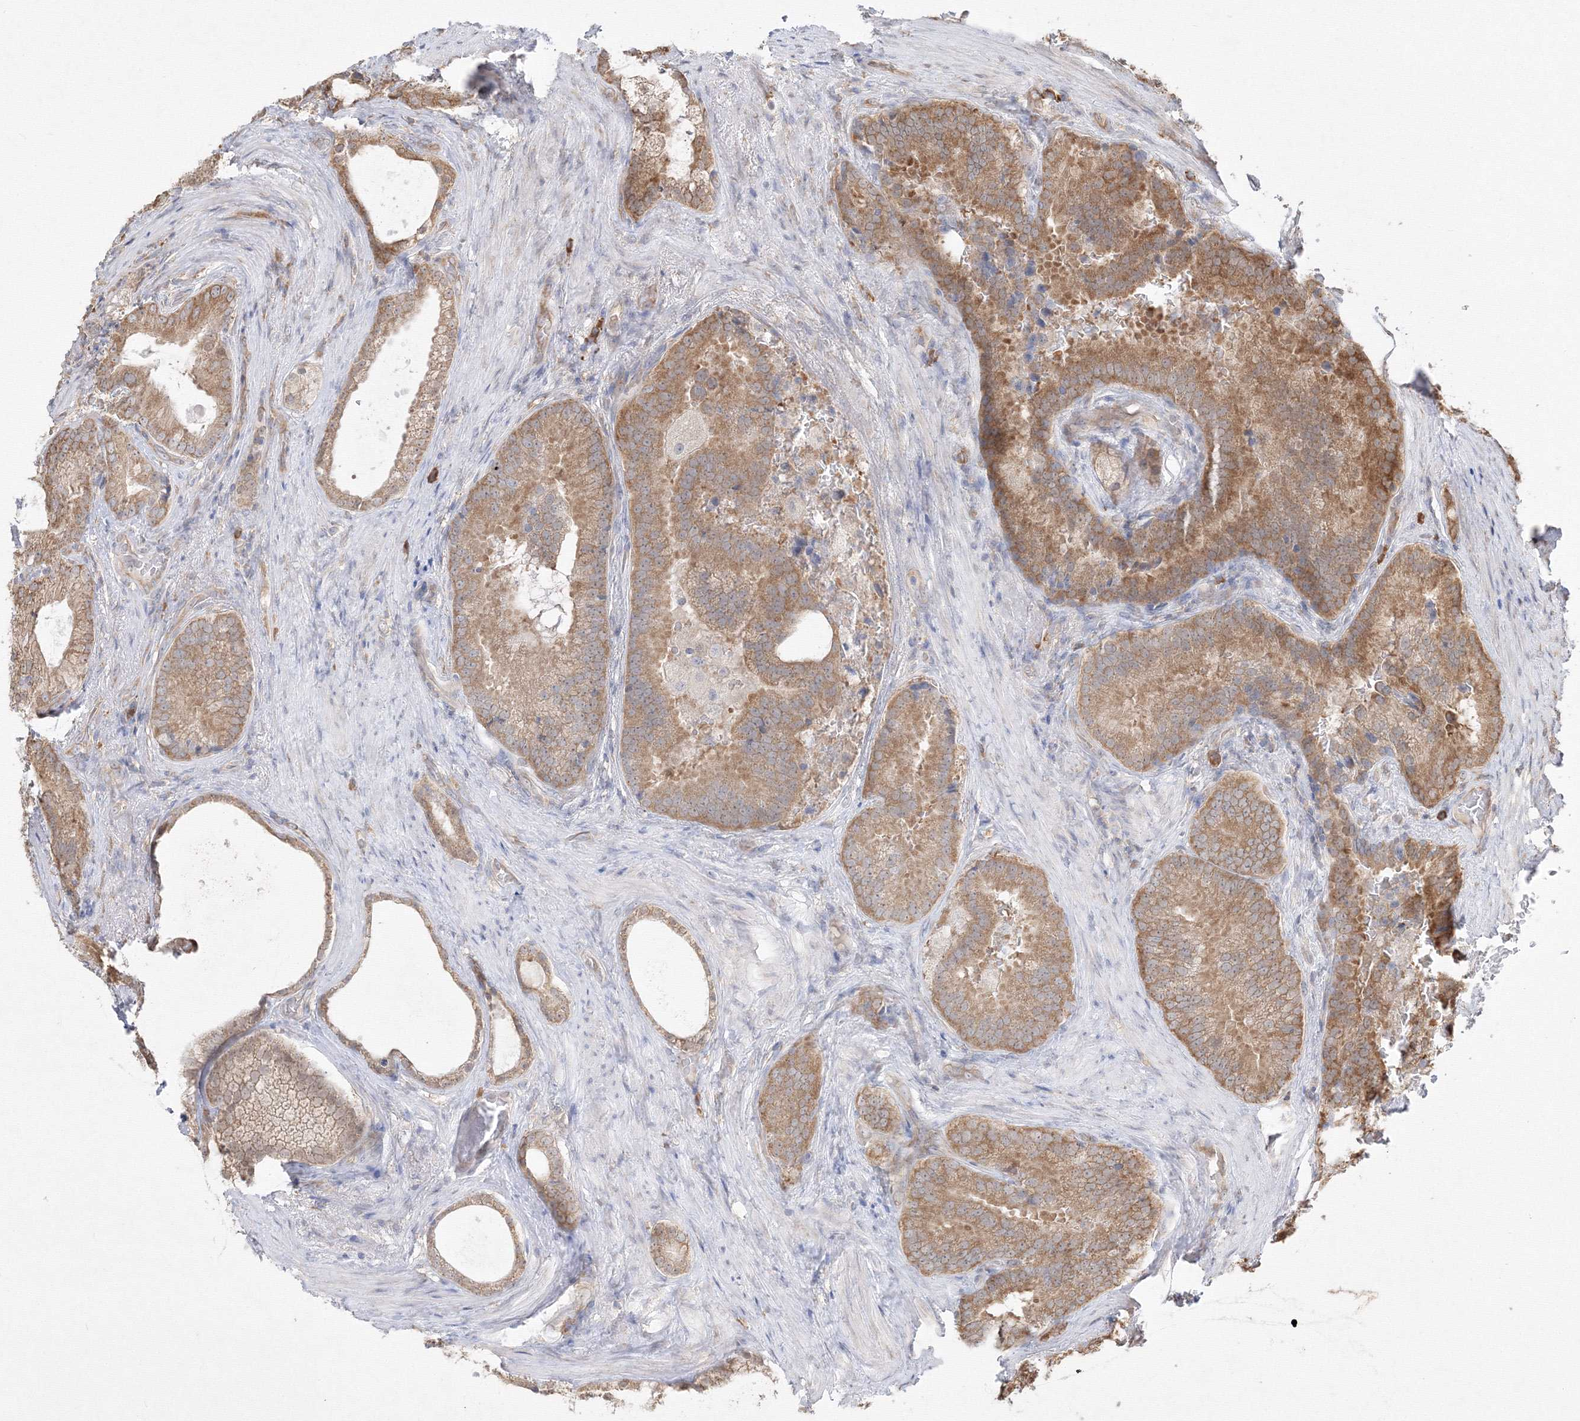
{"staining": {"intensity": "moderate", "quantity": ">75%", "location": "cytoplasmic/membranous"}, "tissue": "prostate cancer", "cell_type": "Tumor cells", "image_type": "cancer", "snomed": [{"axis": "morphology", "description": "Adenocarcinoma, Low grade"}, {"axis": "topography", "description": "Prostate"}], "caption": "Human low-grade adenocarcinoma (prostate) stained for a protein (brown) demonstrates moderate cytoplasmic/membranous positive positivity in about >75% of tumor cells.", "gene": "FBXL8", "patient": {"sex": "male", "age": 71}}